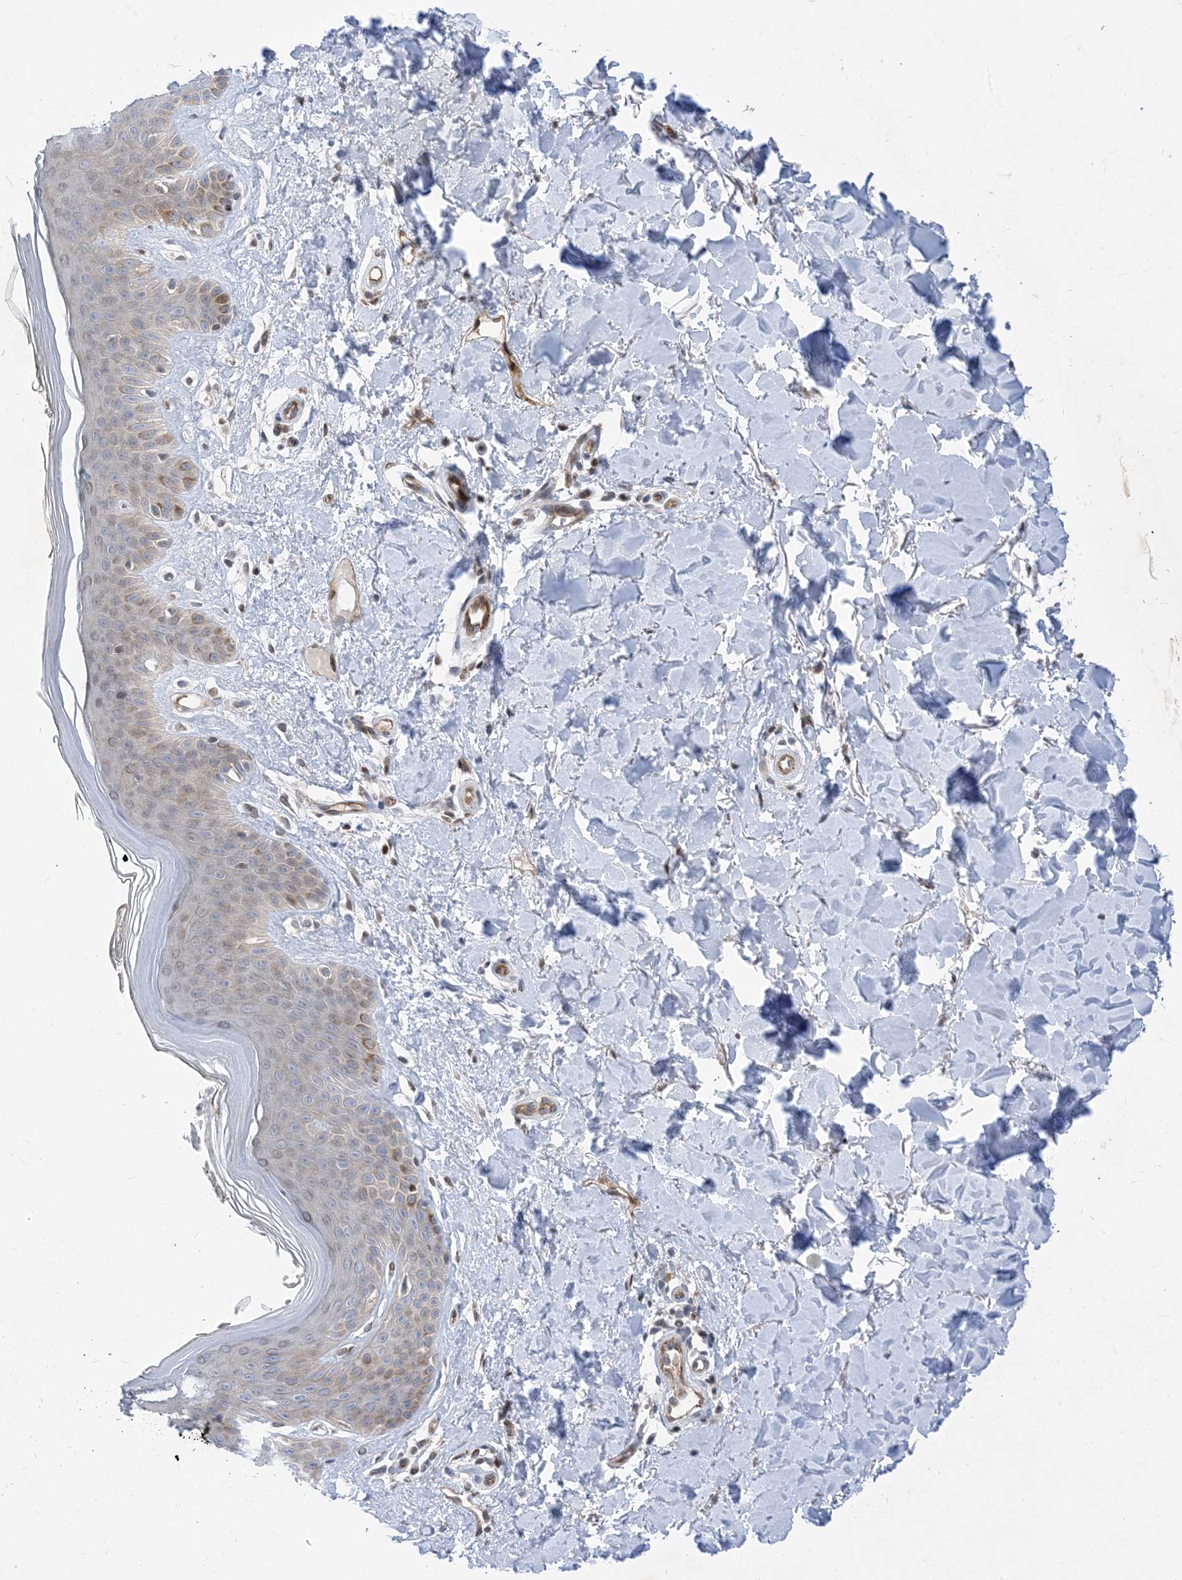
{"staining": {"intensity": "moderate", "quantity": "25%-75%", "location": "cytoplasmic/membranous"}, "tissue": "skin", "cell_type": "Fibroblasts", "image_type": "normal", "snomed": [{"axis": "morphology", "description": "Normal tissue, NOS"}, {"axis": "topography", "description": "Skin"}], "caption": "Protein analysis of normal skin reveals moderate cytoplasmic/membranous positivity in approximately 25%-75% of fibroblasts. (DAB (3,3'-diaminobenzidine) = brown stain, brightfield microscopy at high magnification).", "gene": "TYSND1", "patient": {"sex": "female", "age": 64}}